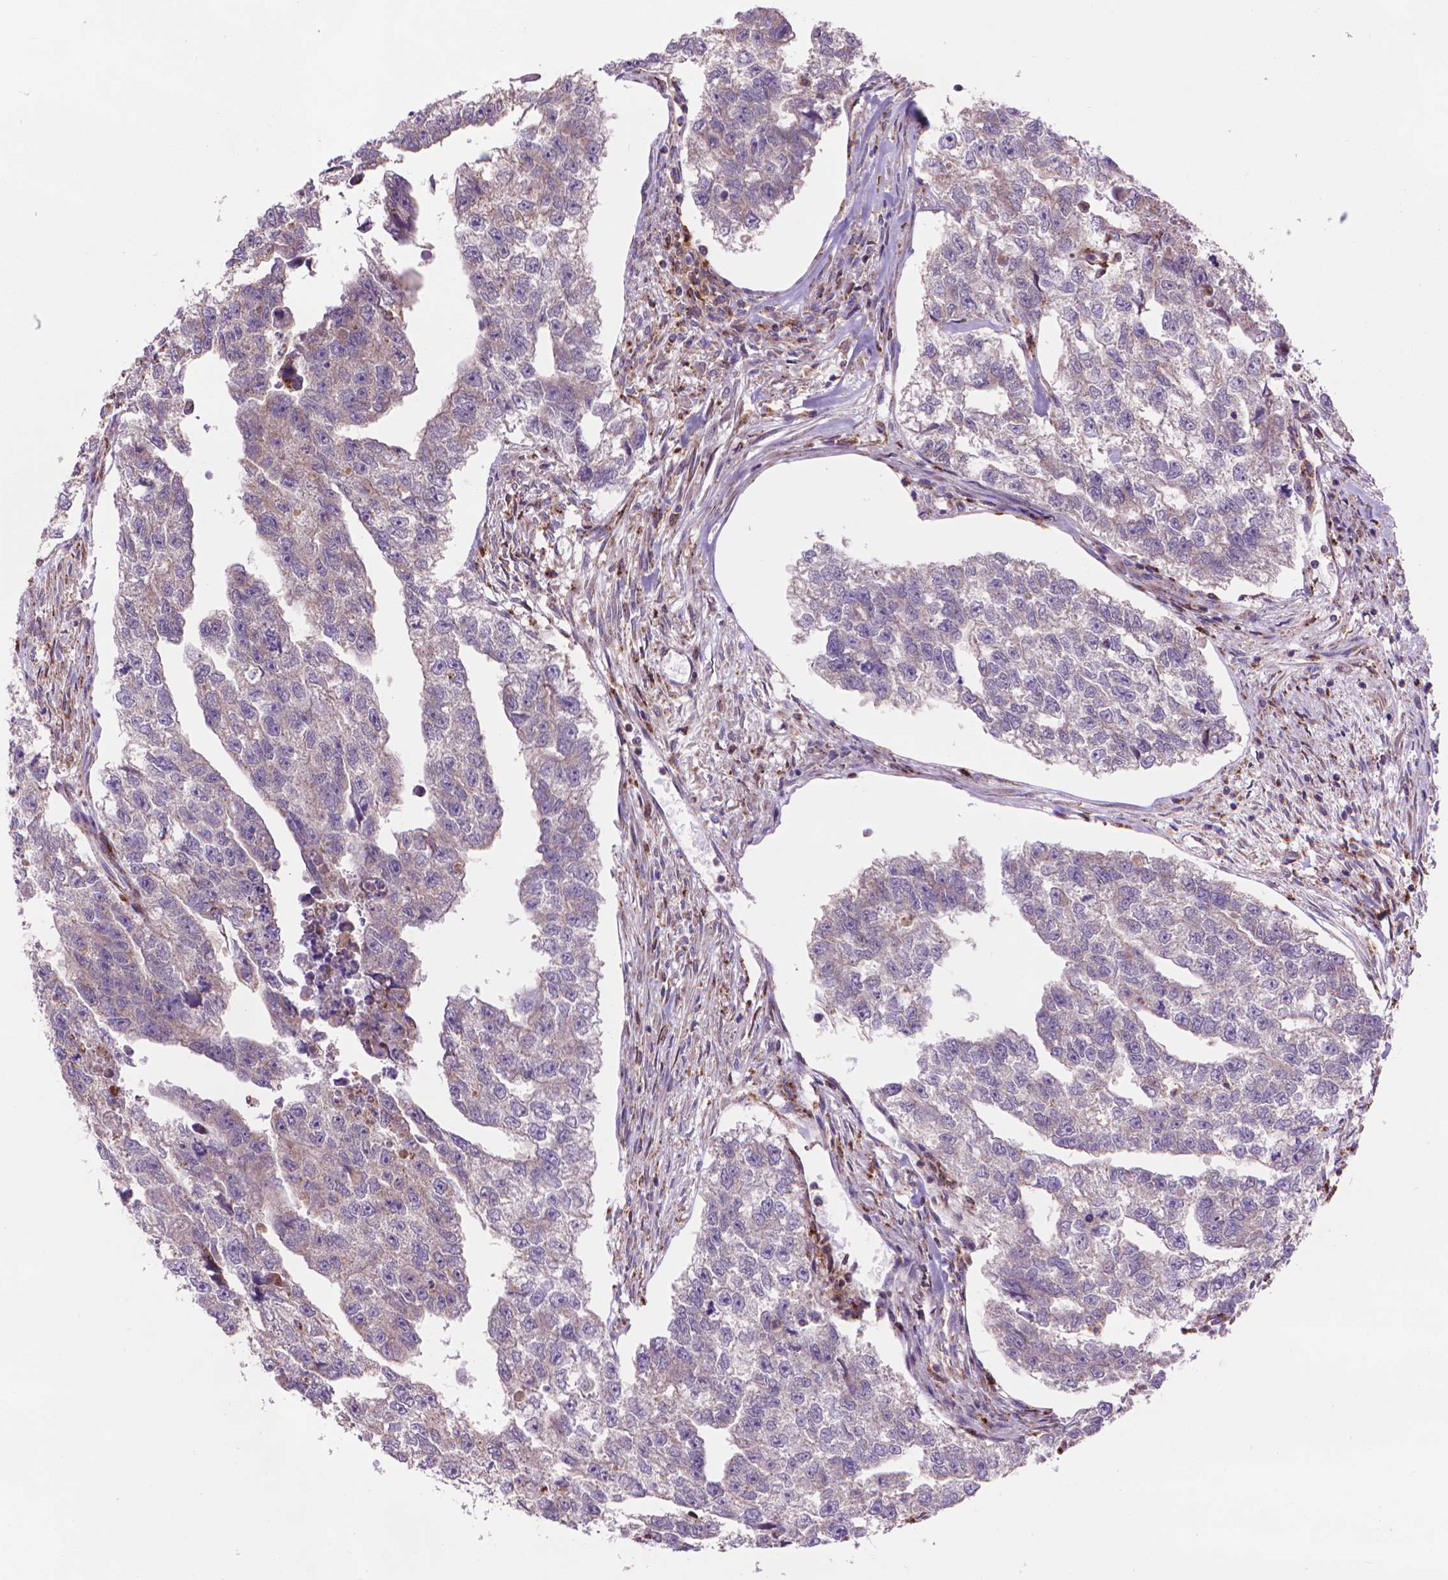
{"staining": {"intensity": "negative", "quantity": "none", "location": "none"}, "tissue": "testis cancer", "cell_type": "Tumor cells", "image_type": "cancer", "snomed": [{"axis": "morphology", "description": "Carcinoma, Embryonal, NOS"}, {"axis": "morphology", "description": "Teratoma, malignant, NOS"}, {"axis": "topography", "description": "Testis"}], "caption": "This image is of testis cancer (malignant teratoma) stained with immunohistochemistry (IHC) to label a protein in brown with the nuclei are counter-stained blue. There is no positivity in tumor cells.", "gene": "GLB1", "patient": {"sex": "male", "age": 44}}